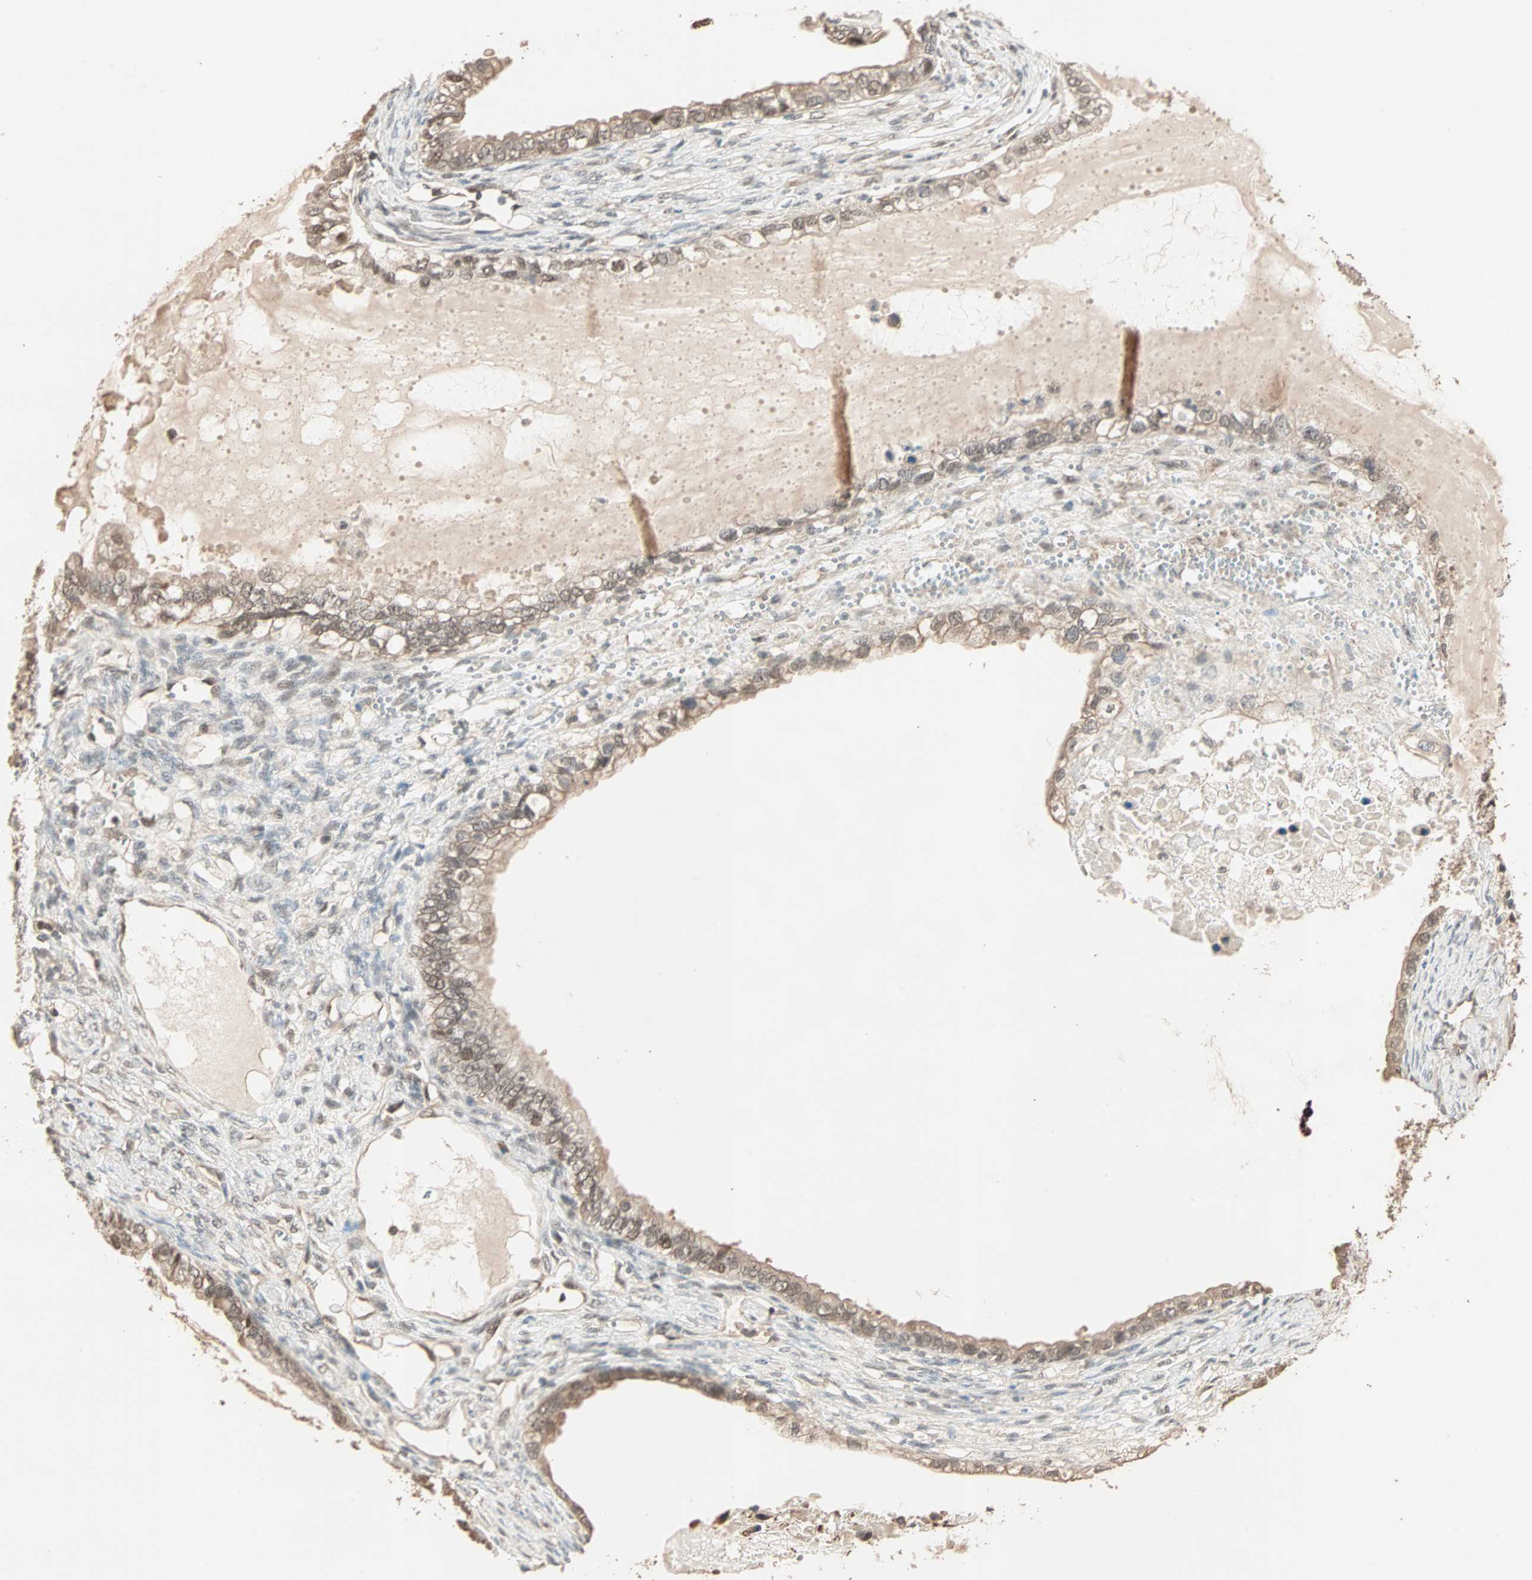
{"staining": {"intensity": "moderate", "quantity": ">75%", "location": "cytoplasmic/membranous,nuclear"}, "tissue": "ovarian cancer", "cell_type": "Tumor cells", "image_type": "cancer", "snomed": [{"axis": "morphology", "description": "Cystadenocarcinoma, mucinous, NOS"}, {"axis": "topography", "description": "Ovary"}], "caption": "Immunohistochemistry (IHC) histopathology image of neoplastic tissue: ovarian cancer (mucinous cystadenocarcinoma) stained using IHC shows medium levels of moderate protein expression localized specifically in the cytoplasmic/membranous and nuclear of tumor cells, appearing as a cytoplasmic/membranous and nuclear brown color.", "gene": "ZBTB33", "patient": {"sex": "female", "age": 80}}